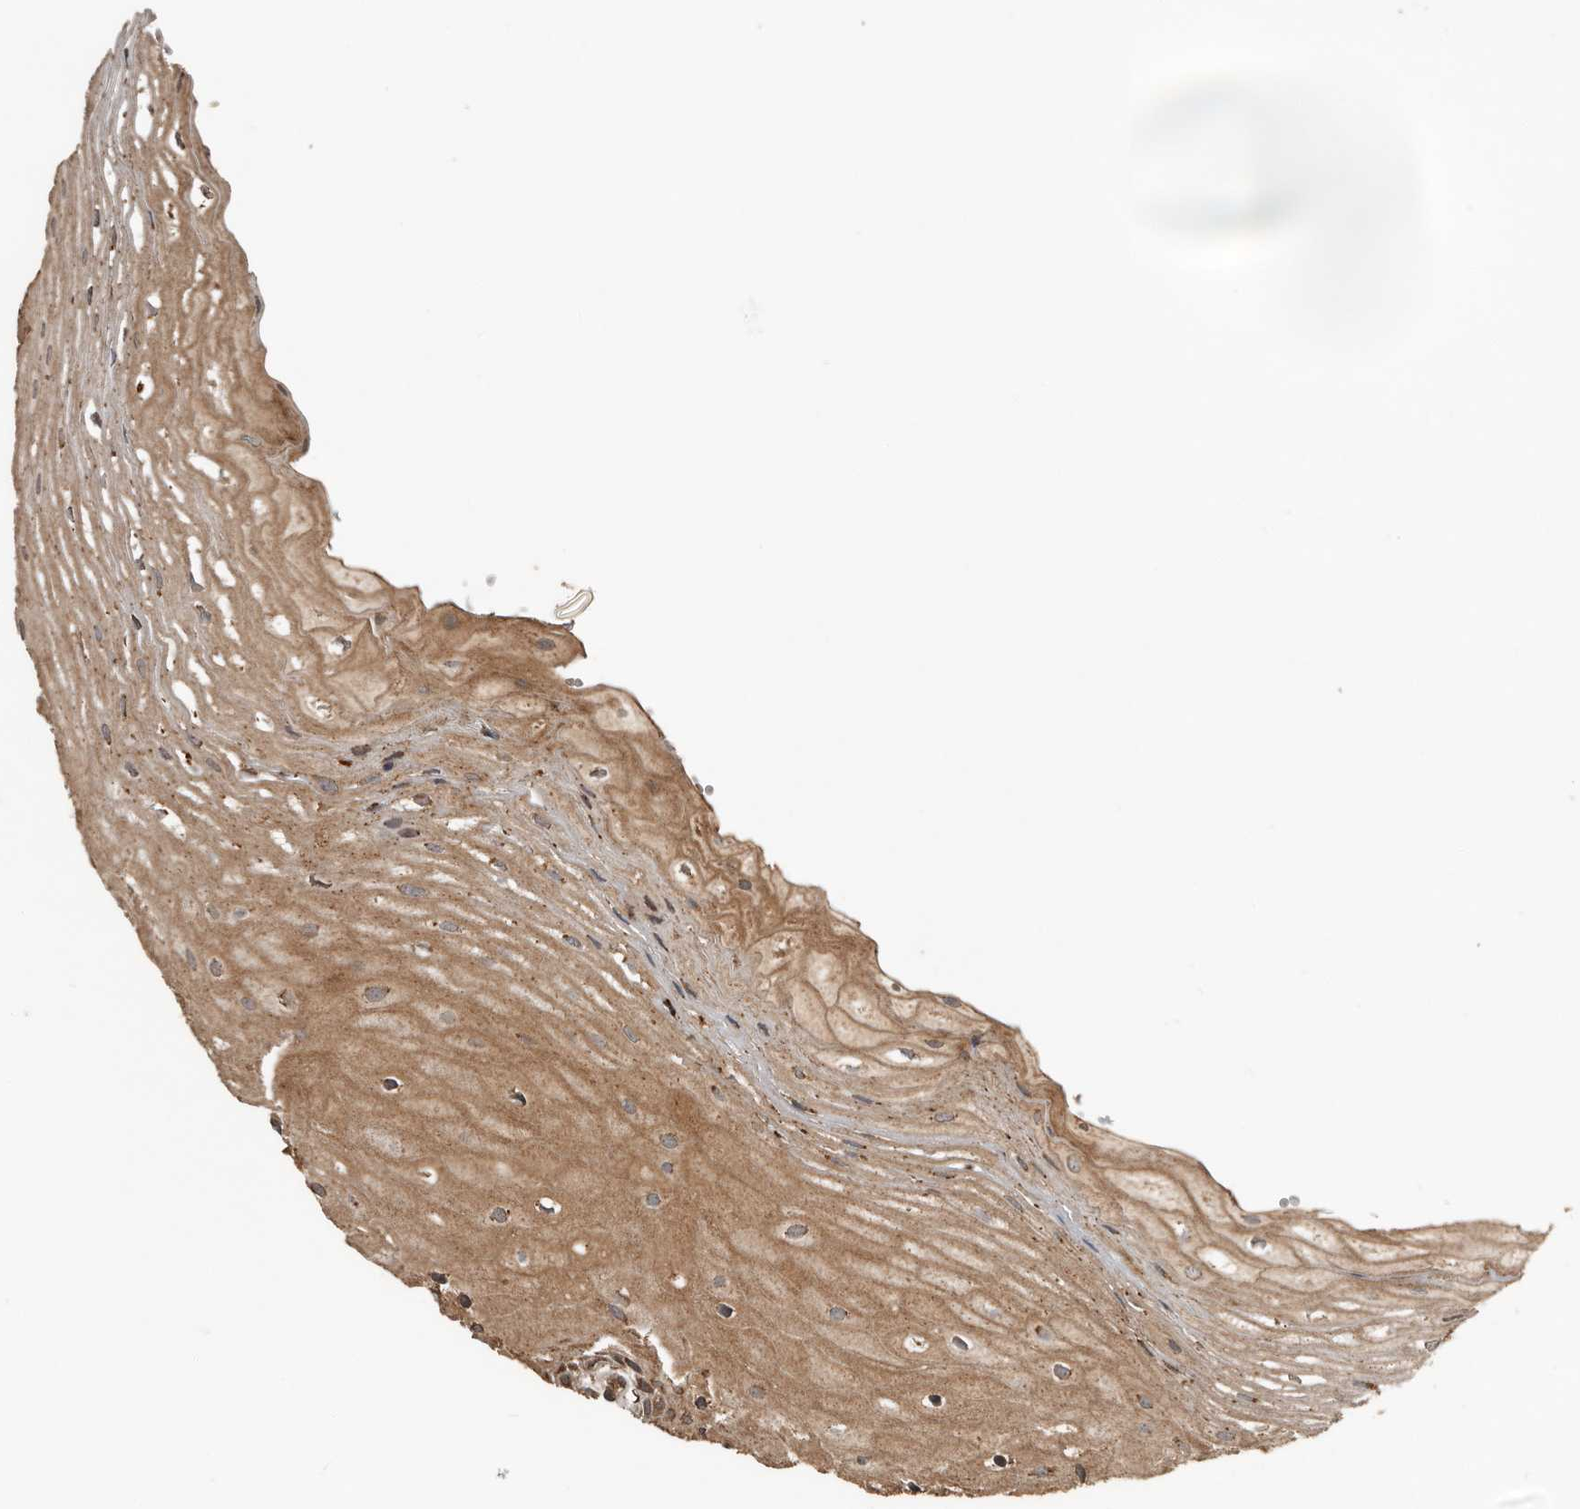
{"staining": {"intensity": "moderate", "quantity": ">75%", "location": "cytoplasmic/membranous"}, "tissue": "oral mucosa", "cell_type": "Squamous epithelial cells", "image_type": "normal", "snomed": [{"axis": "morphology", "description": "Normal tissue, NOS"}, {"axis": "topography", "description": "Oral tissue"}], "caption": "Immunohistochemical staining of unremarkable oral mucosa demonstrates medium levels of moderate cytoplasmic/membranous staining in approximately >75% of squamous epithelial cells.", "gene": "RNF207", "patient": {"sex": "male", "age": 52}}